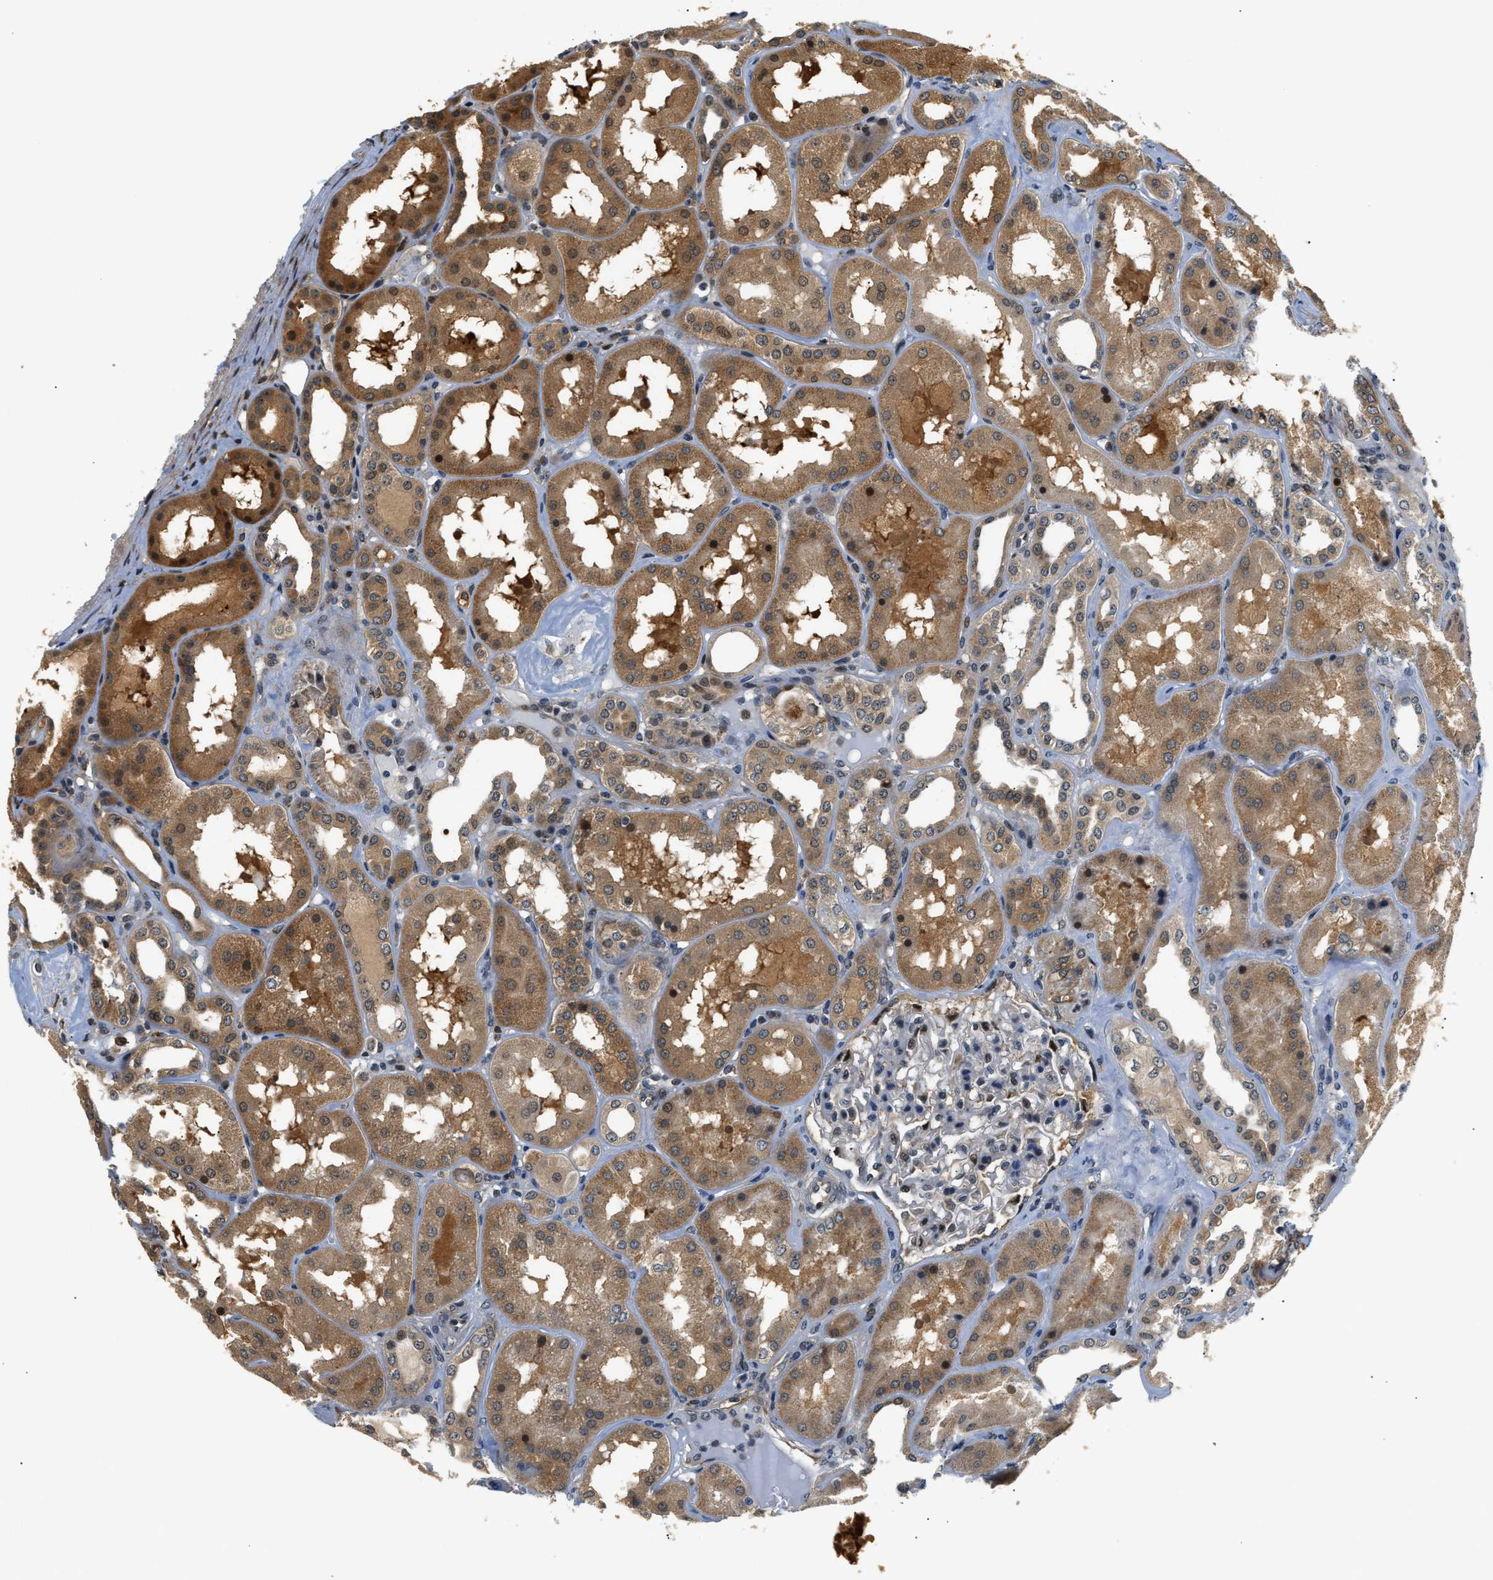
{"staining": {"intensity": "weak", "quantity": "25%-75%", "location": "cytoplasmic/membranous"}, "tissue": "kidney", "cell_type": "Cells in glomeruli", "image_type": "normal", "snomed": [{"axis": "morphology", "description": "Normal tissue, NOS"}, {"axis": "topography", "description": "Kidney"}], "caption": "Benign kidney was stained to show a protein in brown. There is low levels of weak cytoplasmic/membranous positivity in about 25%-75% of cells in glomeruli. (Stains: DAB in brown, nuclei in blue, Microscopy: brightfield microscopy at high magnification).", "gene": "LARP6", "patient": {"sex": "female", "age": 56}}